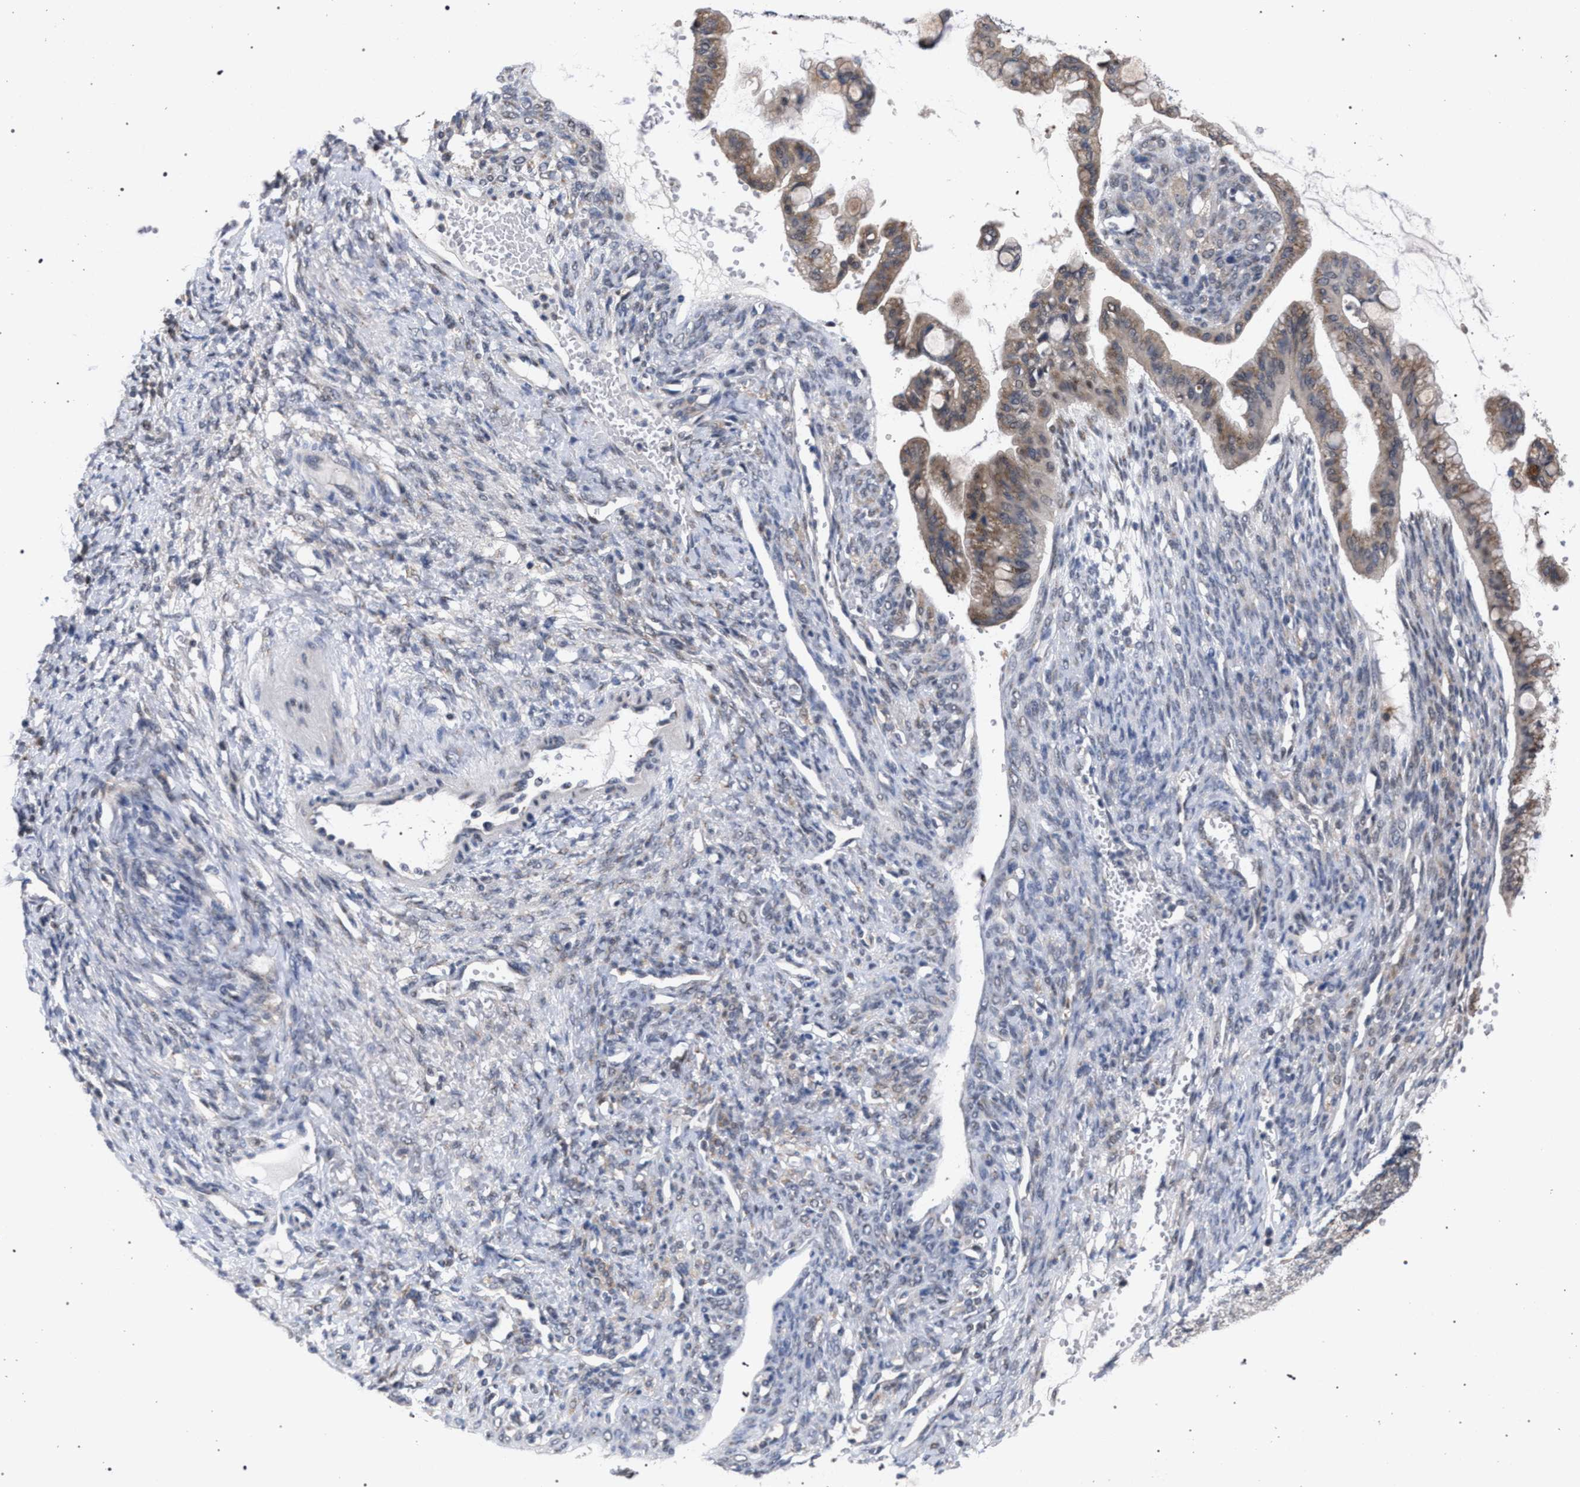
{"staining": {"intensity": "moderate", "quantity": ">75%", "location": "cytoplasmic/membranous"}, "tissue": "ovarian cancer", "cell_type": "Tumor cells", "image_type": "cancer", "snomed": [{"axis": "morphology", "description": "Cystadenocarcinoma, mucinous, NOS"}, {"axis": "topography", "description": "Ovary"}], "caption": "Moderate cytoplasmic/membranous expression is appreciated in approximately >75% of tumor cells in ovarian cancer (mucinous cystadenocarcinoma).", "gene": "GOLGA2", "patient": {"sex": "female", "age": 73}}